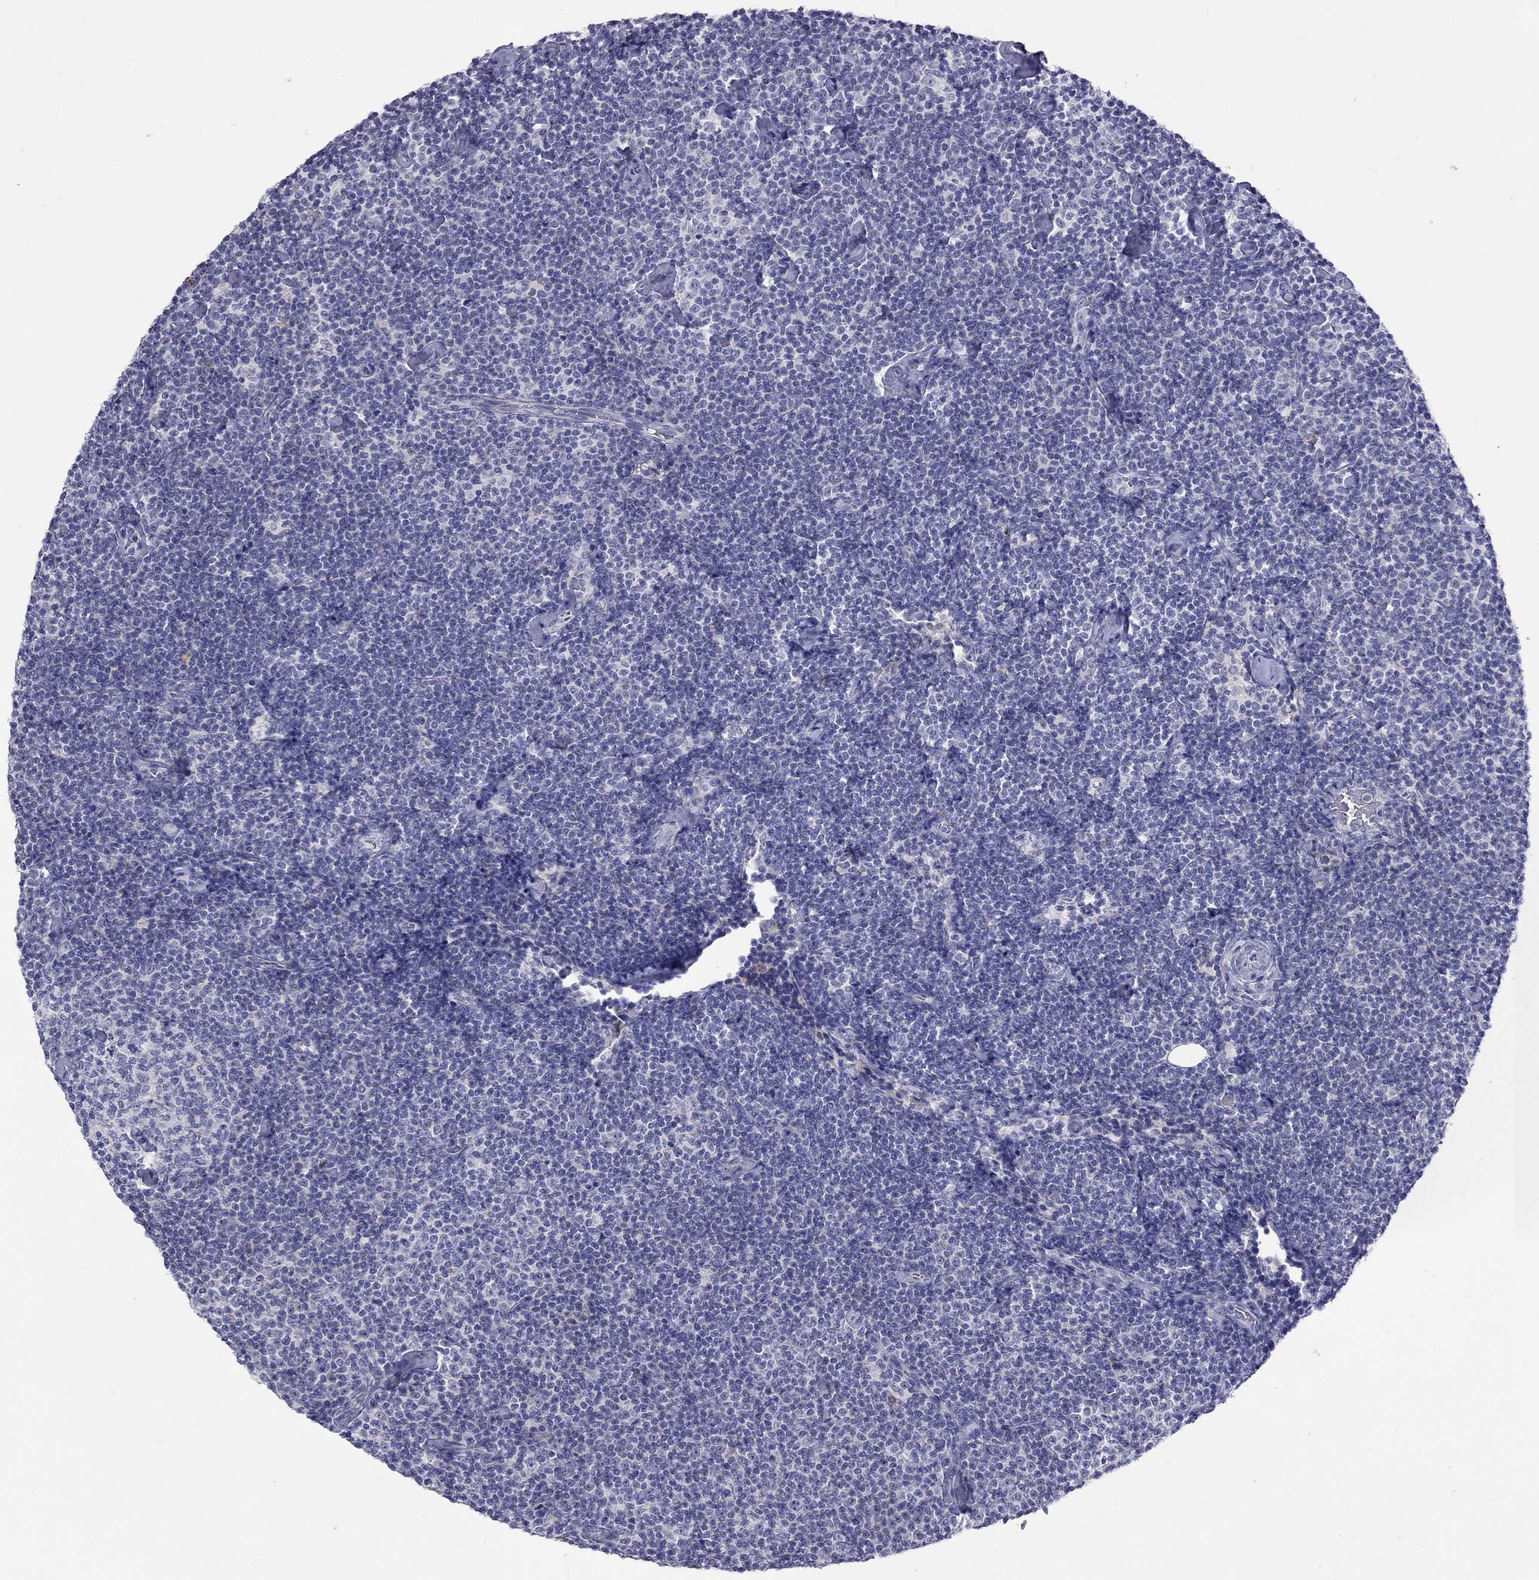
{"staining": {"intensity": "negative", "quantity": "none", "location": "none"}, "tissue": "lymphoma", "cell_type": "Tumor cells", "image_type": "cancer", "snomed": [{"axis": "morphology", "description": "Malignant lymphoma, non-Hodgkin's type, Low grade"}, {"axis": "topography", "description": "Lymph node"}], "caption": "Malignant lymphoma, non-Hodgkin's type (low-grade) stained for a protein using immunohistochemistry (IHC) reveals no expression tumor cells.", "gene": "SLAMF1", "patient": {"sex": "male", "age": 81}}